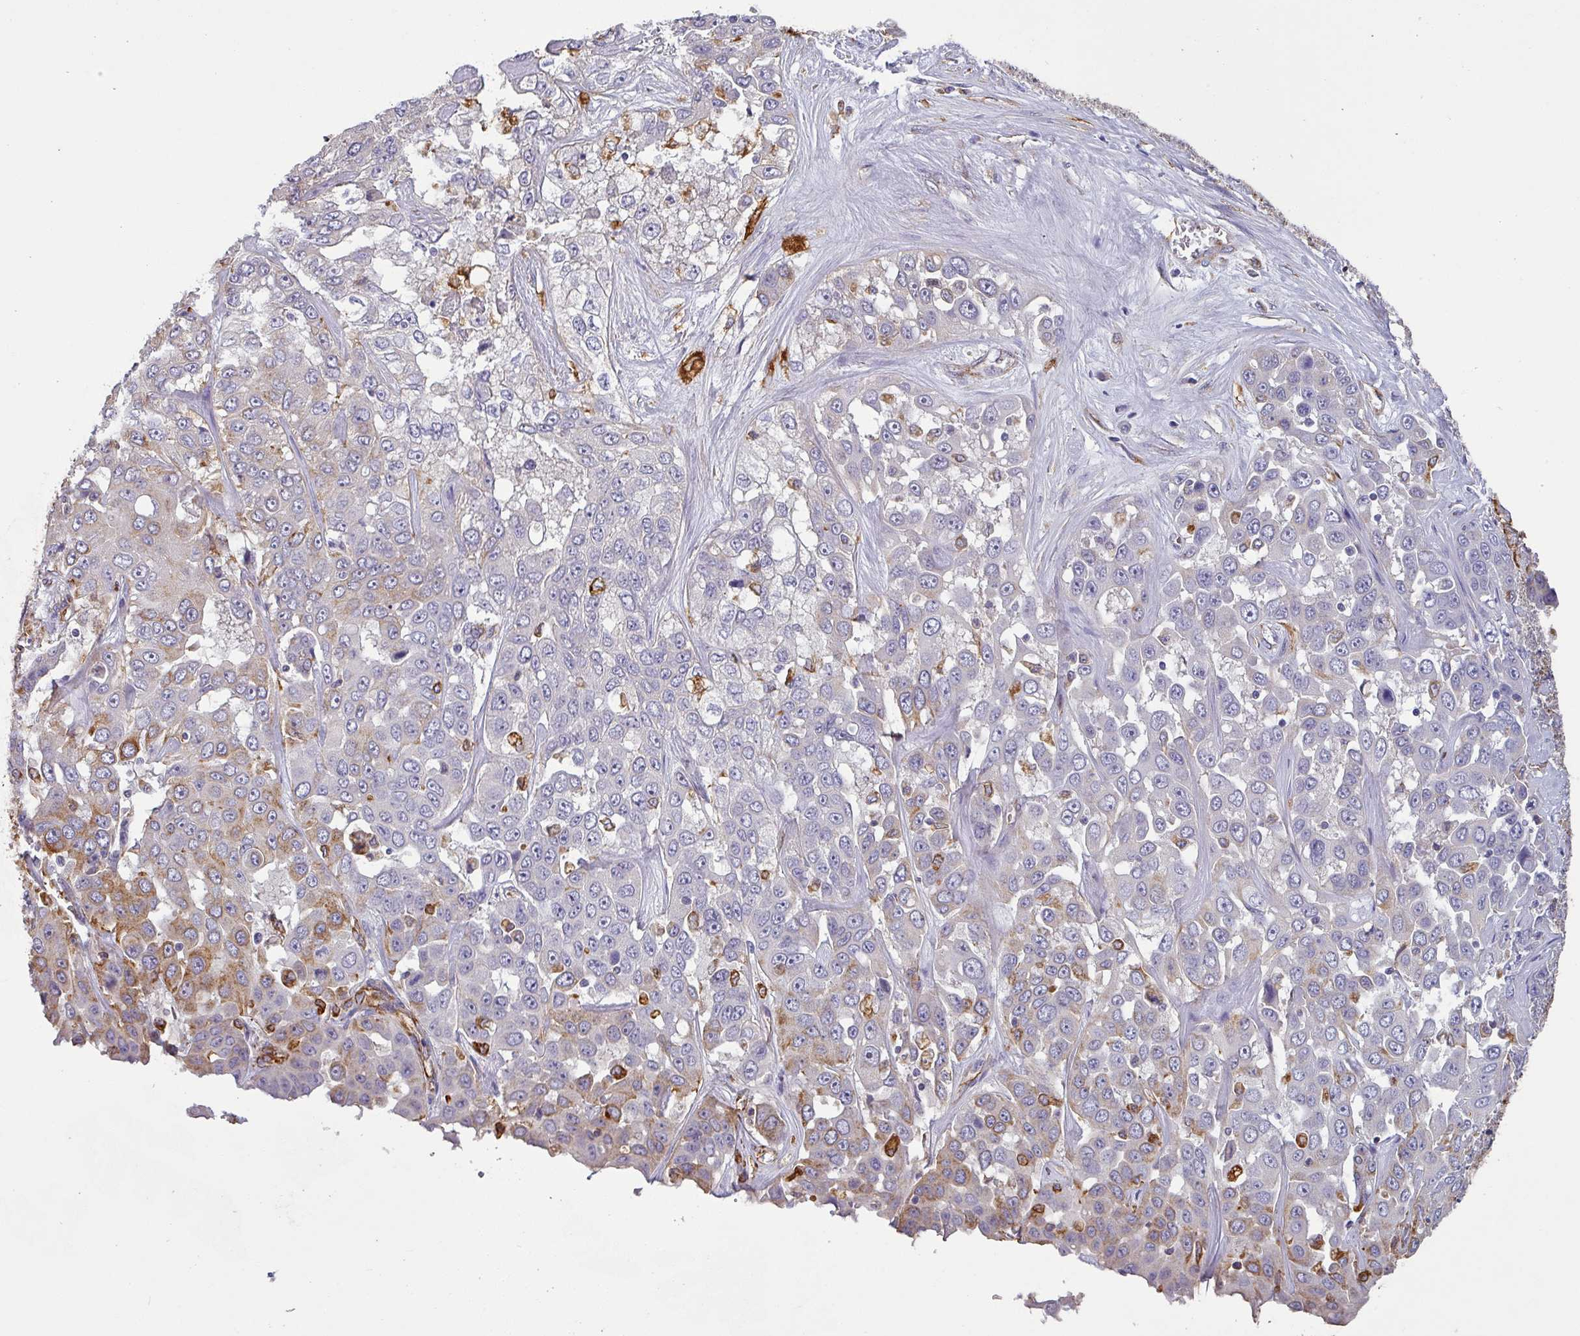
{"staining": {"intensity": "moderate", "quantity": "<25%", "location": "cytoplasmic/membranous"}, "tissue": "liver cancer", "cell_type": "Tumor cells", "image_type": "cancer", "snomed": [{"axis": "morphology", "description": "Cholangiocarcinoma"}, {"axis": "topography", "description": "Liver"}], "caption": "Human liver cancer (cholangiocarcinoma) stained for a protein (brown) demonstrates moderate cytoplasmic/membranous positive staining in approximately <25% of tumor cells.", "gene": "ZNF280C", "patient": {"sex": "female", "age": 52}}